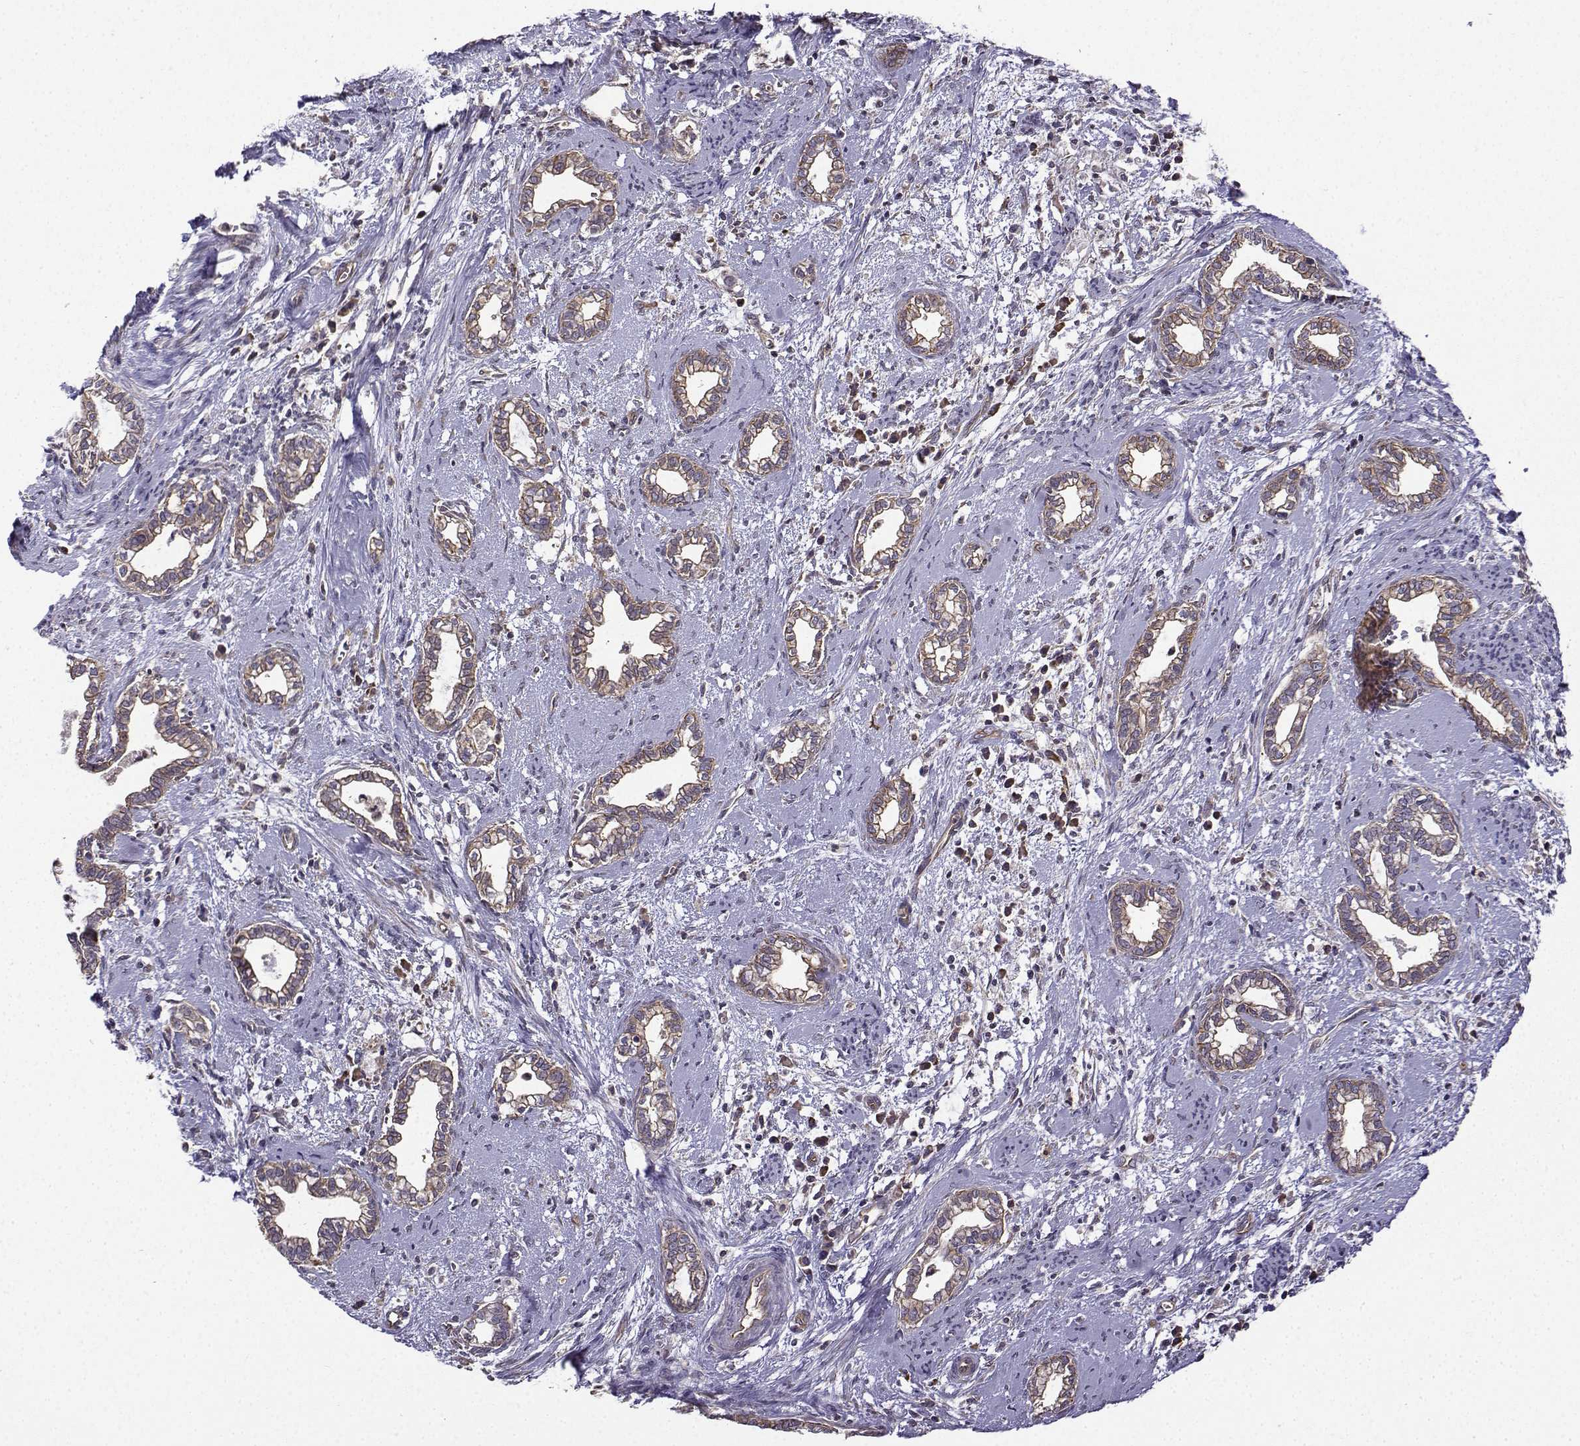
{"staining": {"intensity": "strong", "quantity": ">75%", "location": "cytoplasmic/membranous"}, "tissue": "cervical cancer", "cell_type": "Tumor cells", "image_type": "cancer", "snomed": [{"axis": "morphology", "description": "Adenocarcinoma, NOS"}, {"axis": "topography", "description": "Cervix"}], "caption": "Immunohistochemical staining of human cervical cancer (adenocarcinoma) demonstrates high levels of strong cytoplasmic/membranous expression in approximately >75% of tumor cells. The staining was performed using DAB, with brown indicating positive protein expression. Nuclei are stained blue with hematoxylin.", "gene": "ITGB8", "patient": {"sex": "female", "age": 62}}